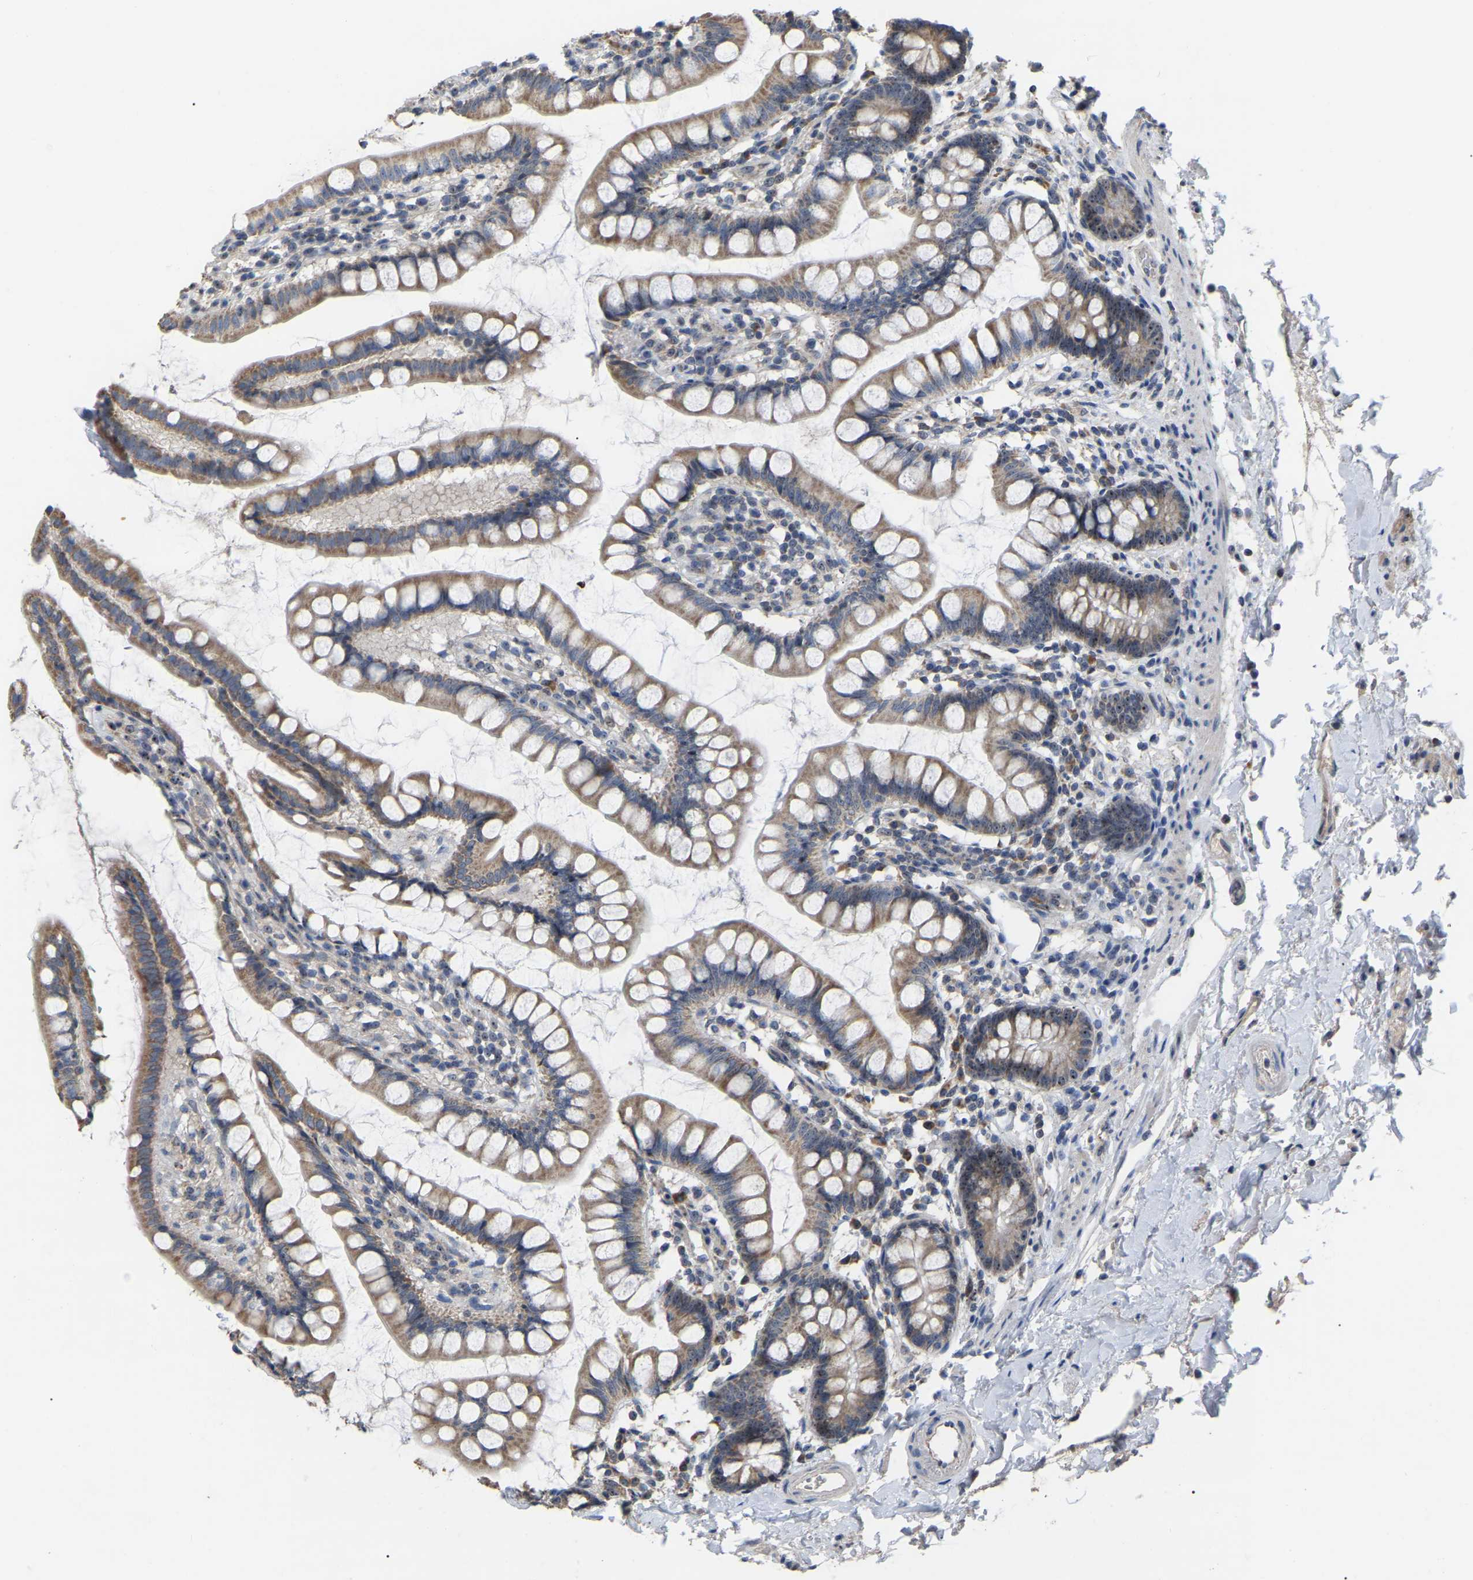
{"staining": {"intensity": "moderate", "quantity": ">75%", "location": "cytoplasmic/membranous,nuclear"}, "tissue": "small intestine", "cell_type": "Glandular cells", "image_type": "normal", "snomed": [{"axis": "morphology", "description": "Normal tissue, NOS"}, {"axis": "topography", "description": "Small intestine"}], "caption": "An immunohistochemistry (IHC) histopathology image of unremarkable tissue is shown. Protein staining in brown labels moderate cytoplasmic/membranous,nuclear positivity in small intestine within glandular cells. (Stains: DAB (3,3'-diaminobenzidine) in brown, nuclei in blue, Microscopy: brightfield microscopy at high magnification).", "gene": "NOP53", "patient": {"sex": "female", "age": 84}}